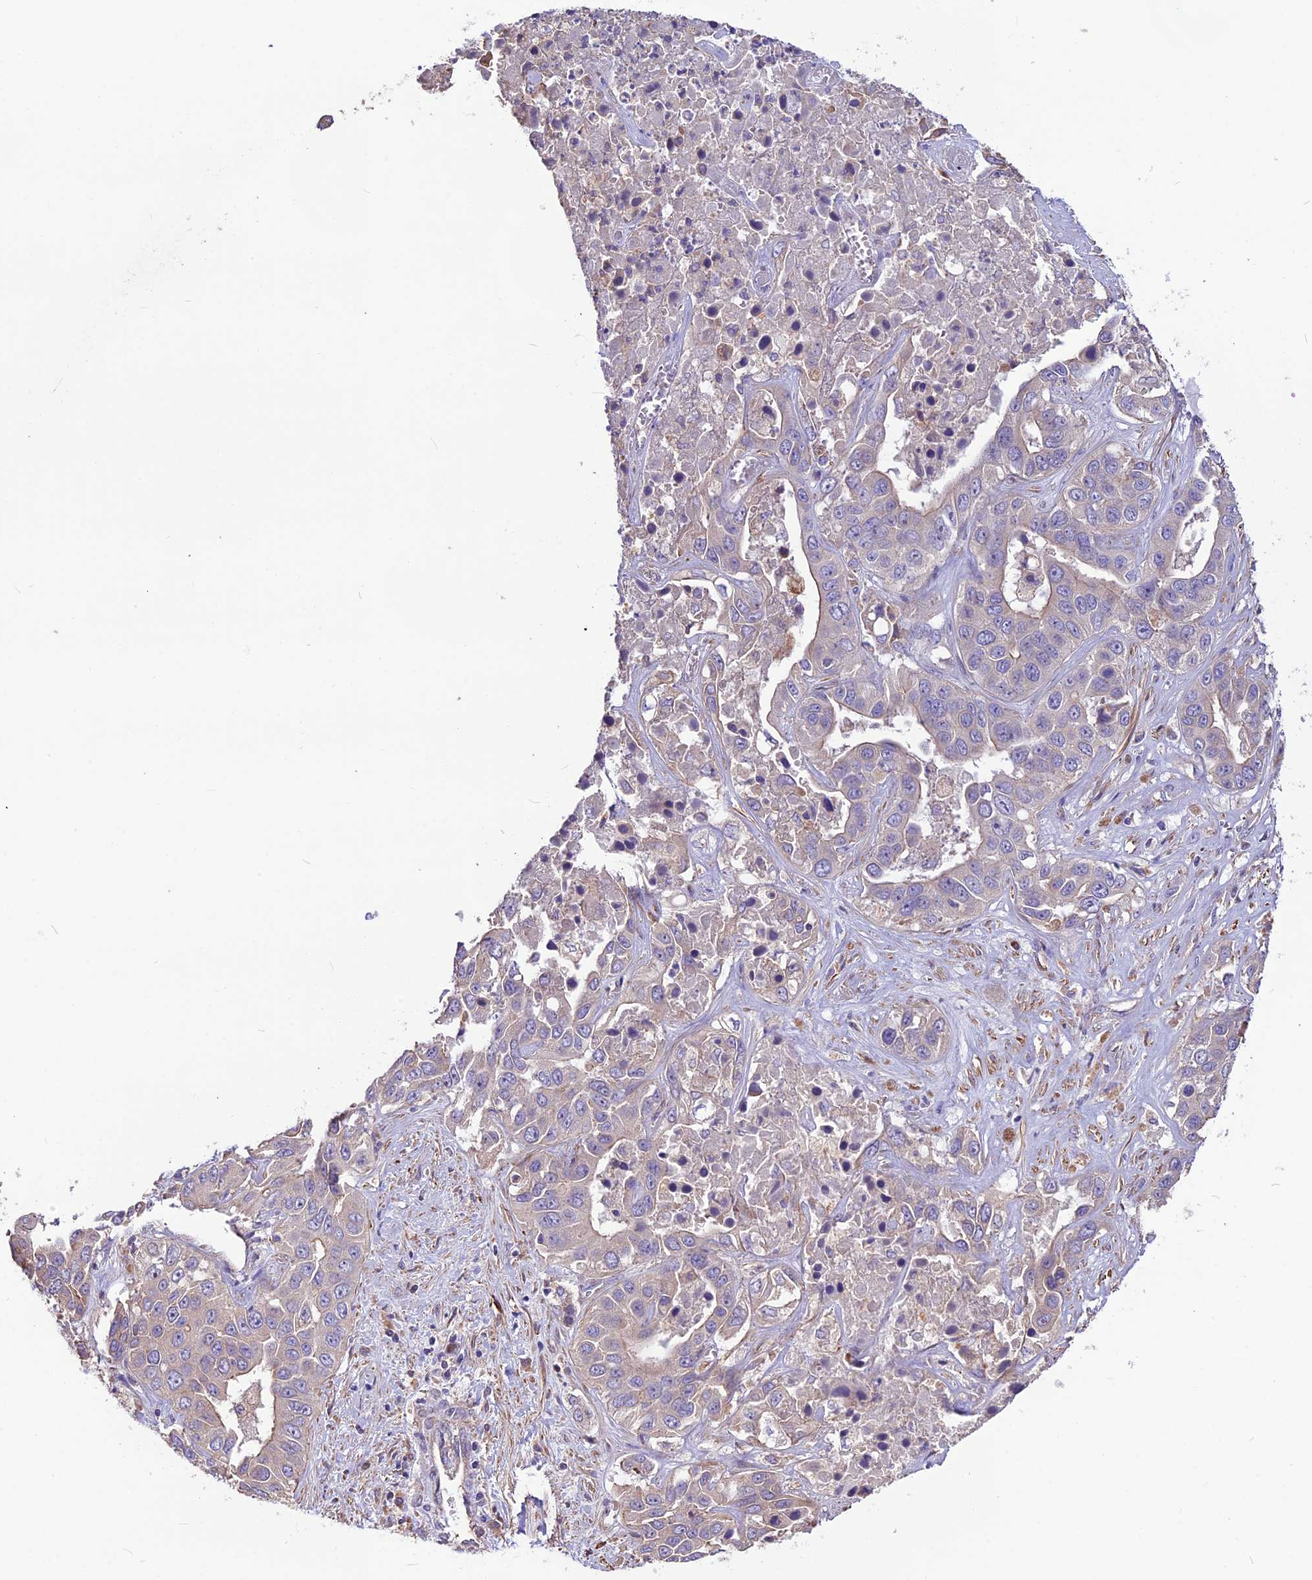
{"staining": {"intensity": "negative", "quantity": "none", "location": "none"}, "tissue": "liver cancer", "cell_type": "Tumor cells", "image_type": "cancer", "snomed": [{"axis": "morphology", "description": "Cholangiocarcinoma"}, {"axis": "topography", "description": "Liver"}], "caption": "Tumor cells show no significant staining in liver cancer (cholangiocarcinoma). (Brightfield microscopy of DAB (3,3'-diaminobenzidine) immunohistochemistry (IHC) at high magnification).", "gene": "ANO3", "patient": {"sex": "female", "age": 52}}